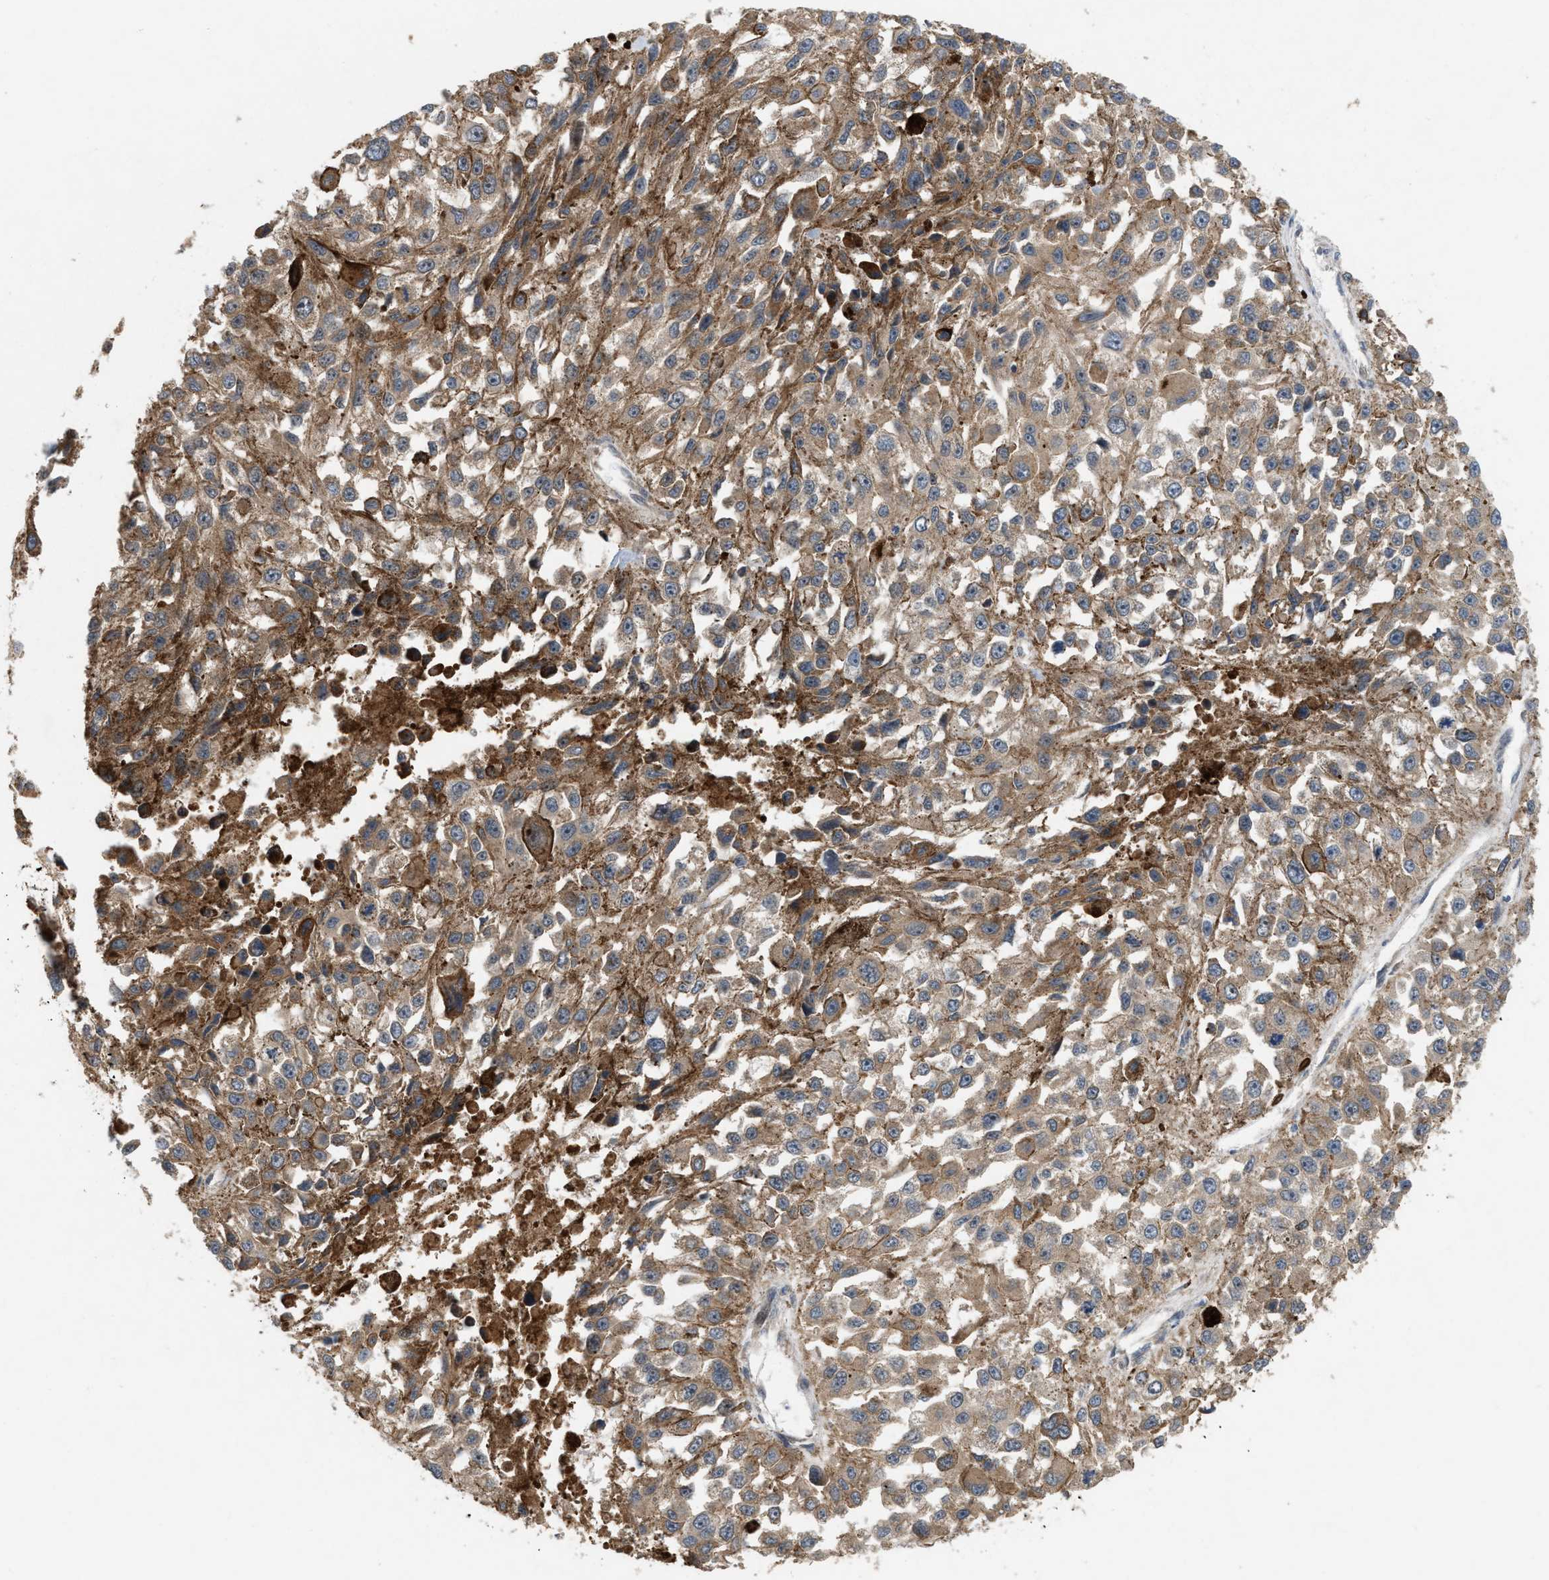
{"staining": {"intensity": "moderate", "quantity": ">75%", "location": "cytoplasmic/membranous"}, "tissue": "melanoma", "cell_type": "Tumor cells", "image_type": "cancer", "snomed": [{"axis": "morphology", "description": "Malignant melanoma, Metastatic site"}, {"axis": "topography", "description": "Lymph node"}], "caption": "An immunohistochemistry micrograph of tumor tissue is shown. Protein staining in brown labels moderate cytoplasmic/membranous positivity in malignant melanoma (metastatic site) within tumor cells.", "gene": "MFSD6", "patient": {"sex": "male", "age": 59}}